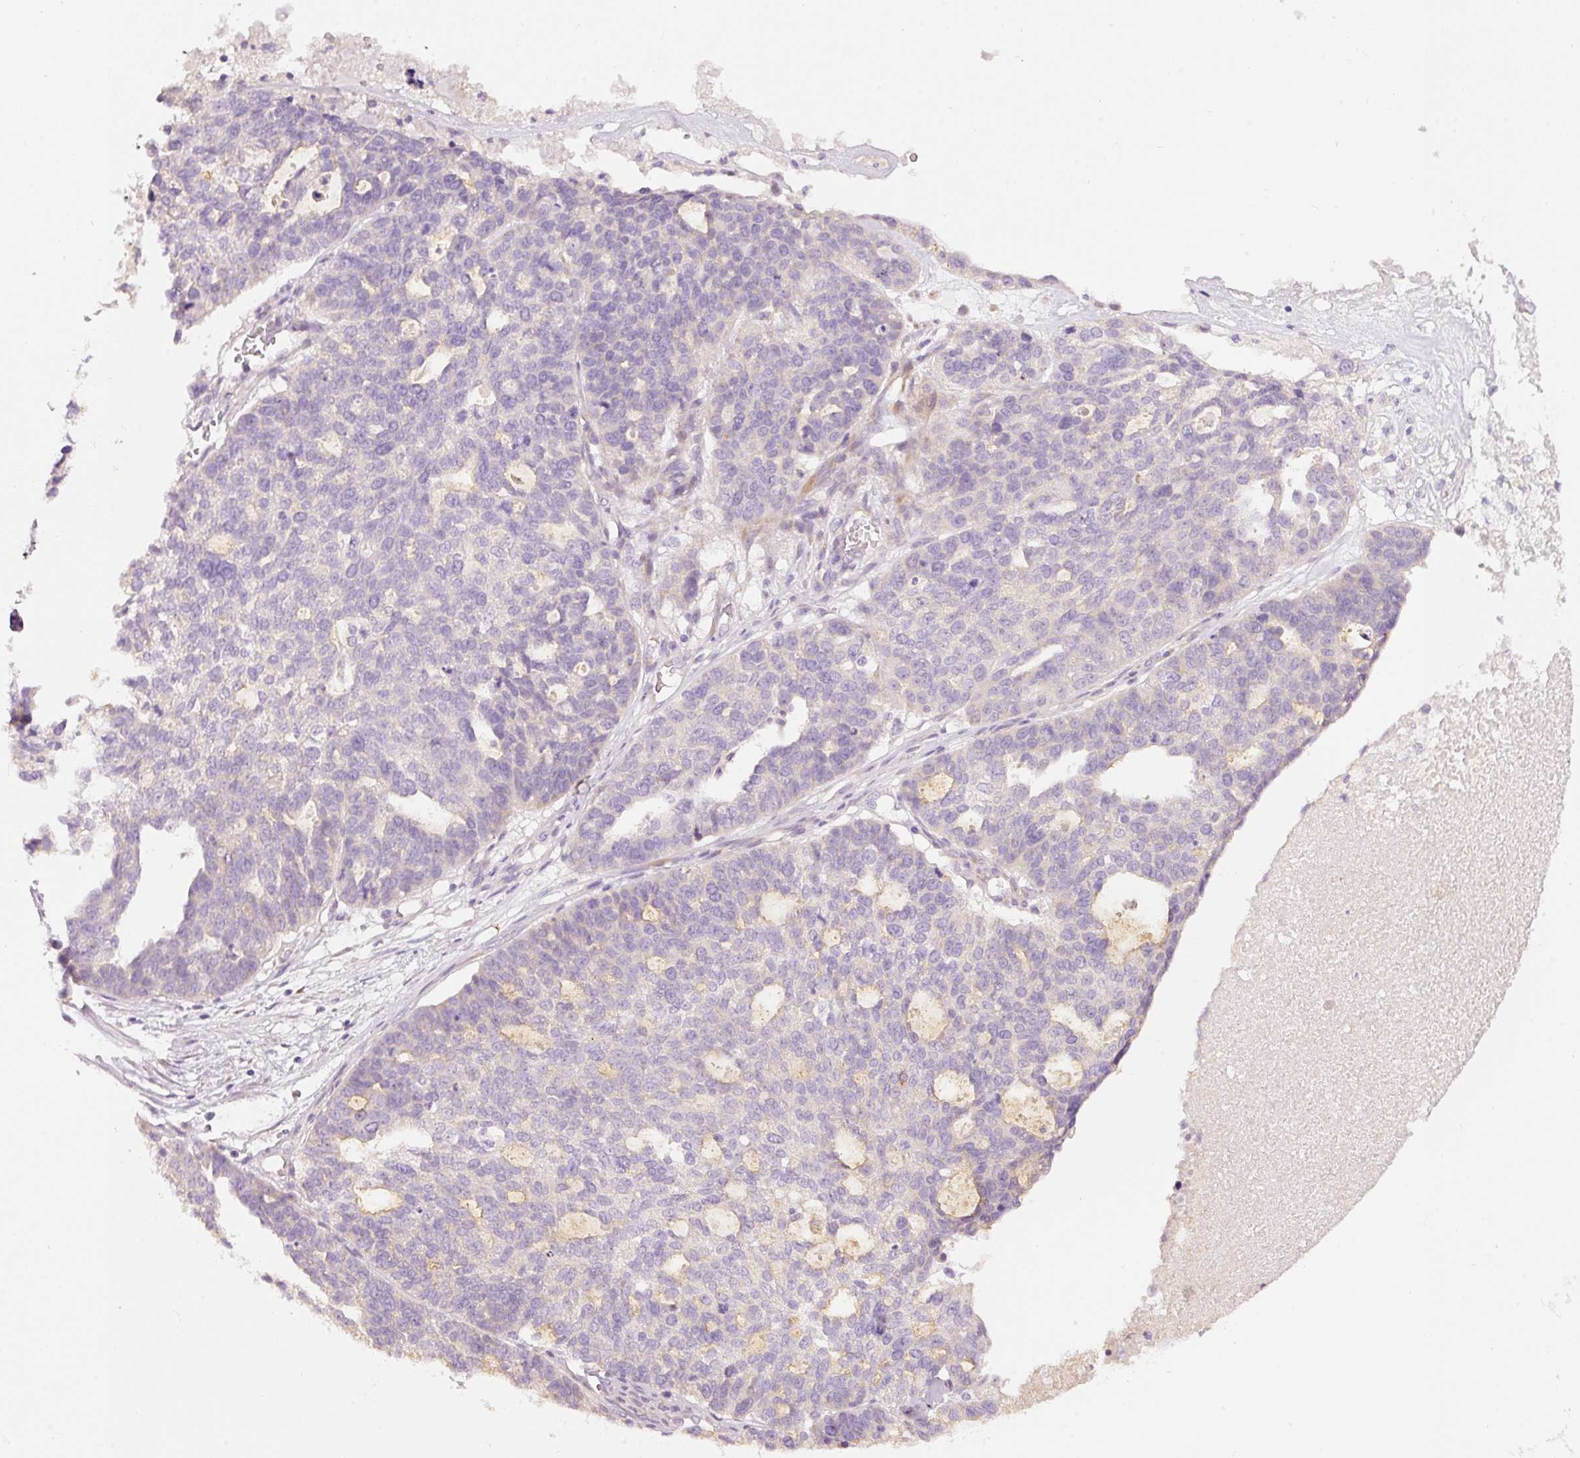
{"staining": {"intensity": "negative", "quantity": "none", "location": "none"}, "tissue": "ovarian cancer", "cell_type": "Tumor cells", "image_type": "cancer", "snomed": [{"axis": "morphology", "description": "Cystadenocarcinoma, serous, NOS"}, {"axis": "topography", "description": "Ovary"}], "caption": "The image demonstrates no staining of tumor cells in ovarian serous cystadenocarcinoma.", "gene": "RSPO2", "patient": {"sex": "female", "age": 59}}